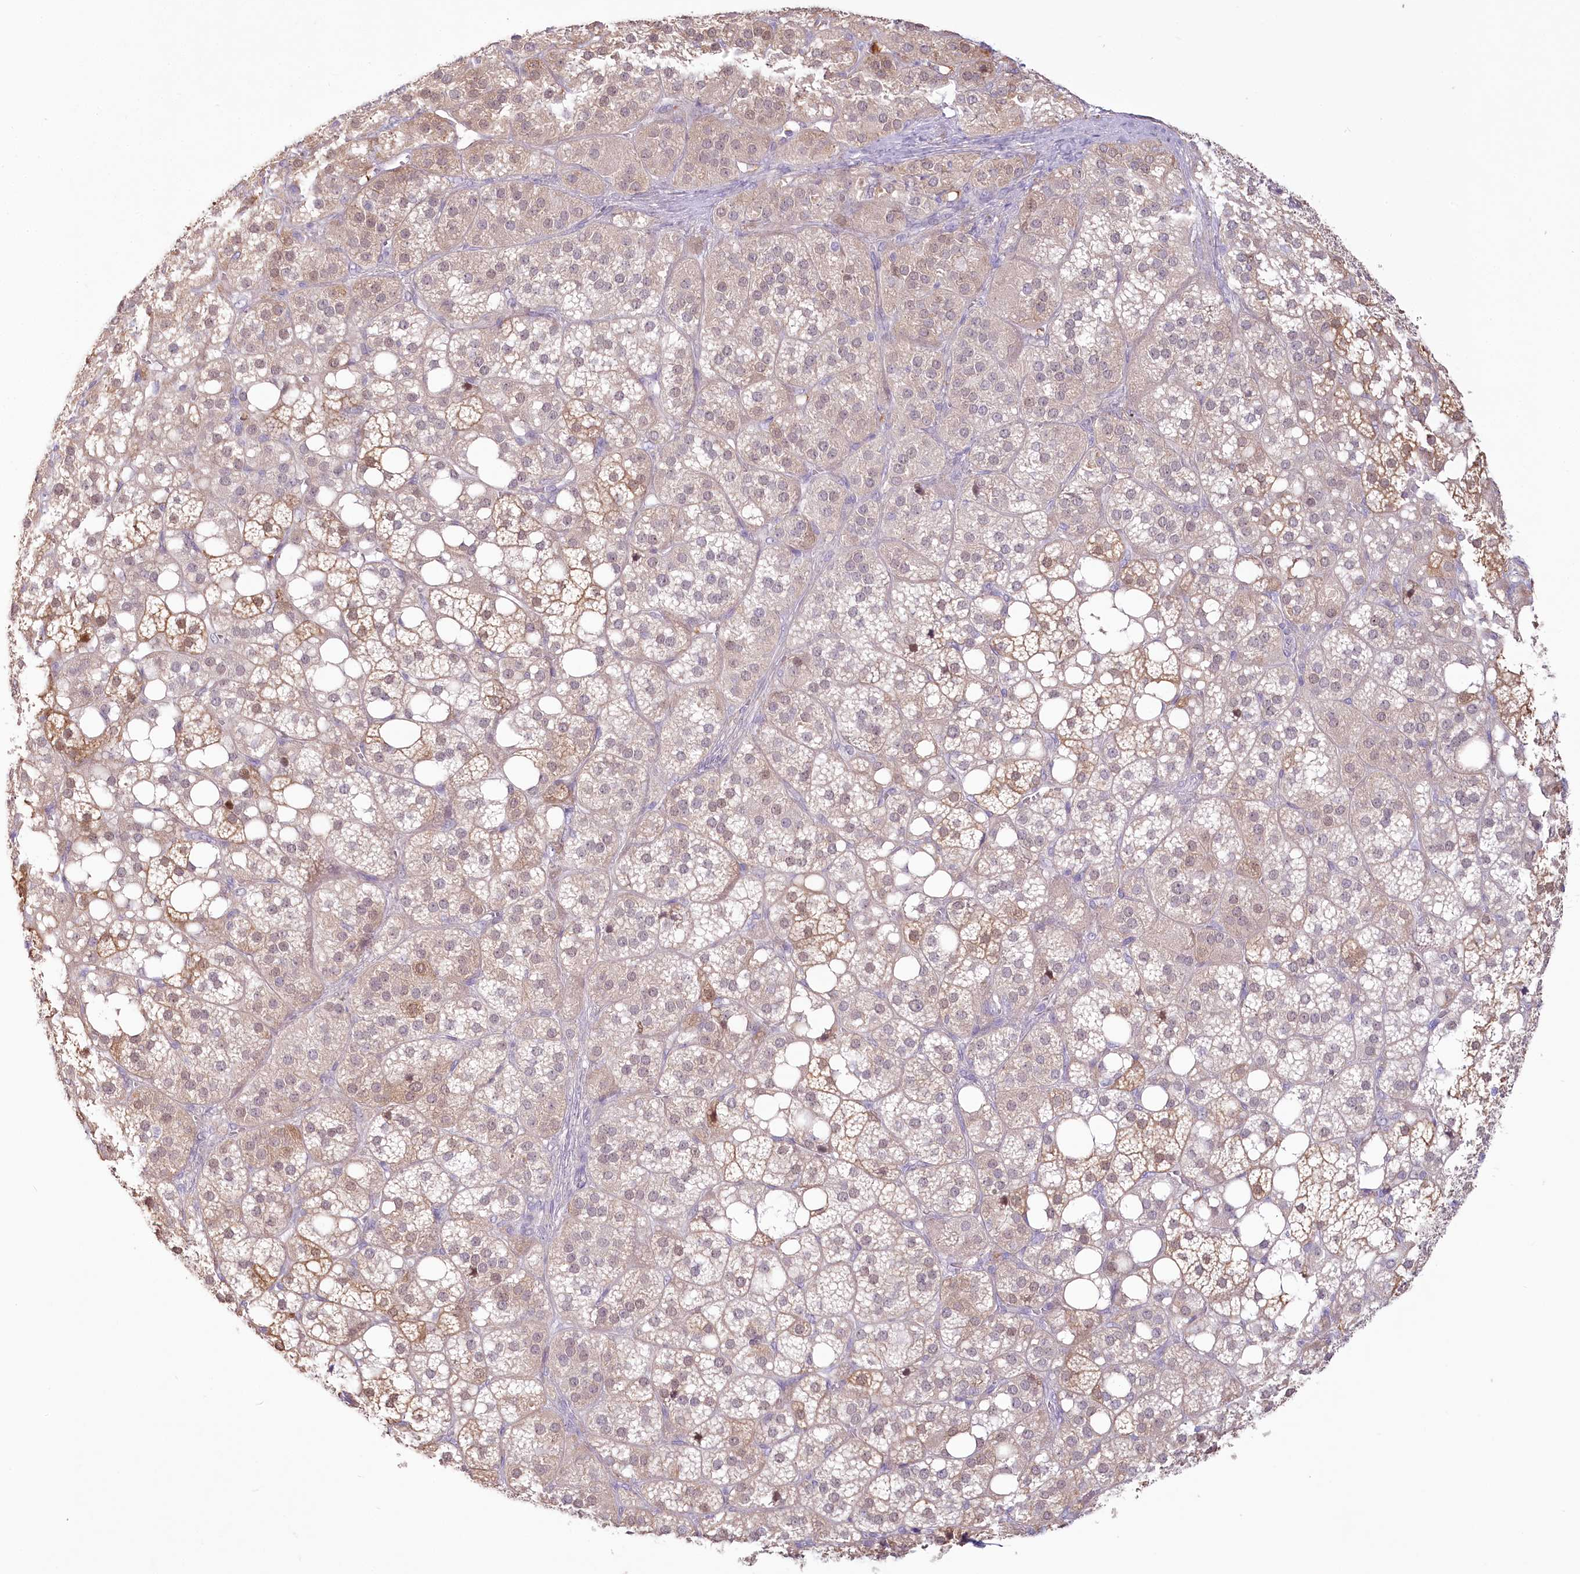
{"staining": {"intensity": "moderate", "quantity": "25%-75%", "location": "cytoplasmic/membranous,nuclear"}, "tissue": "adrenal gland", "cell_type": "Glandular cells", "image_type": "normal", "snomed": [{"axis": "morphology", "description": "Normal tissue, NOS"}, {"axis": "topography", "description": "Adrenal gland"}], "caption": "A medium amount of moderate cytoplasmic/membranous,nuclear expression is seen in about 25%-75% of glandular cells in normal adrenal gland. (IHC, brightfield microscopy, high magnification).", "gene": "USP11", "patient": {"sex": "female", "age": 59}}